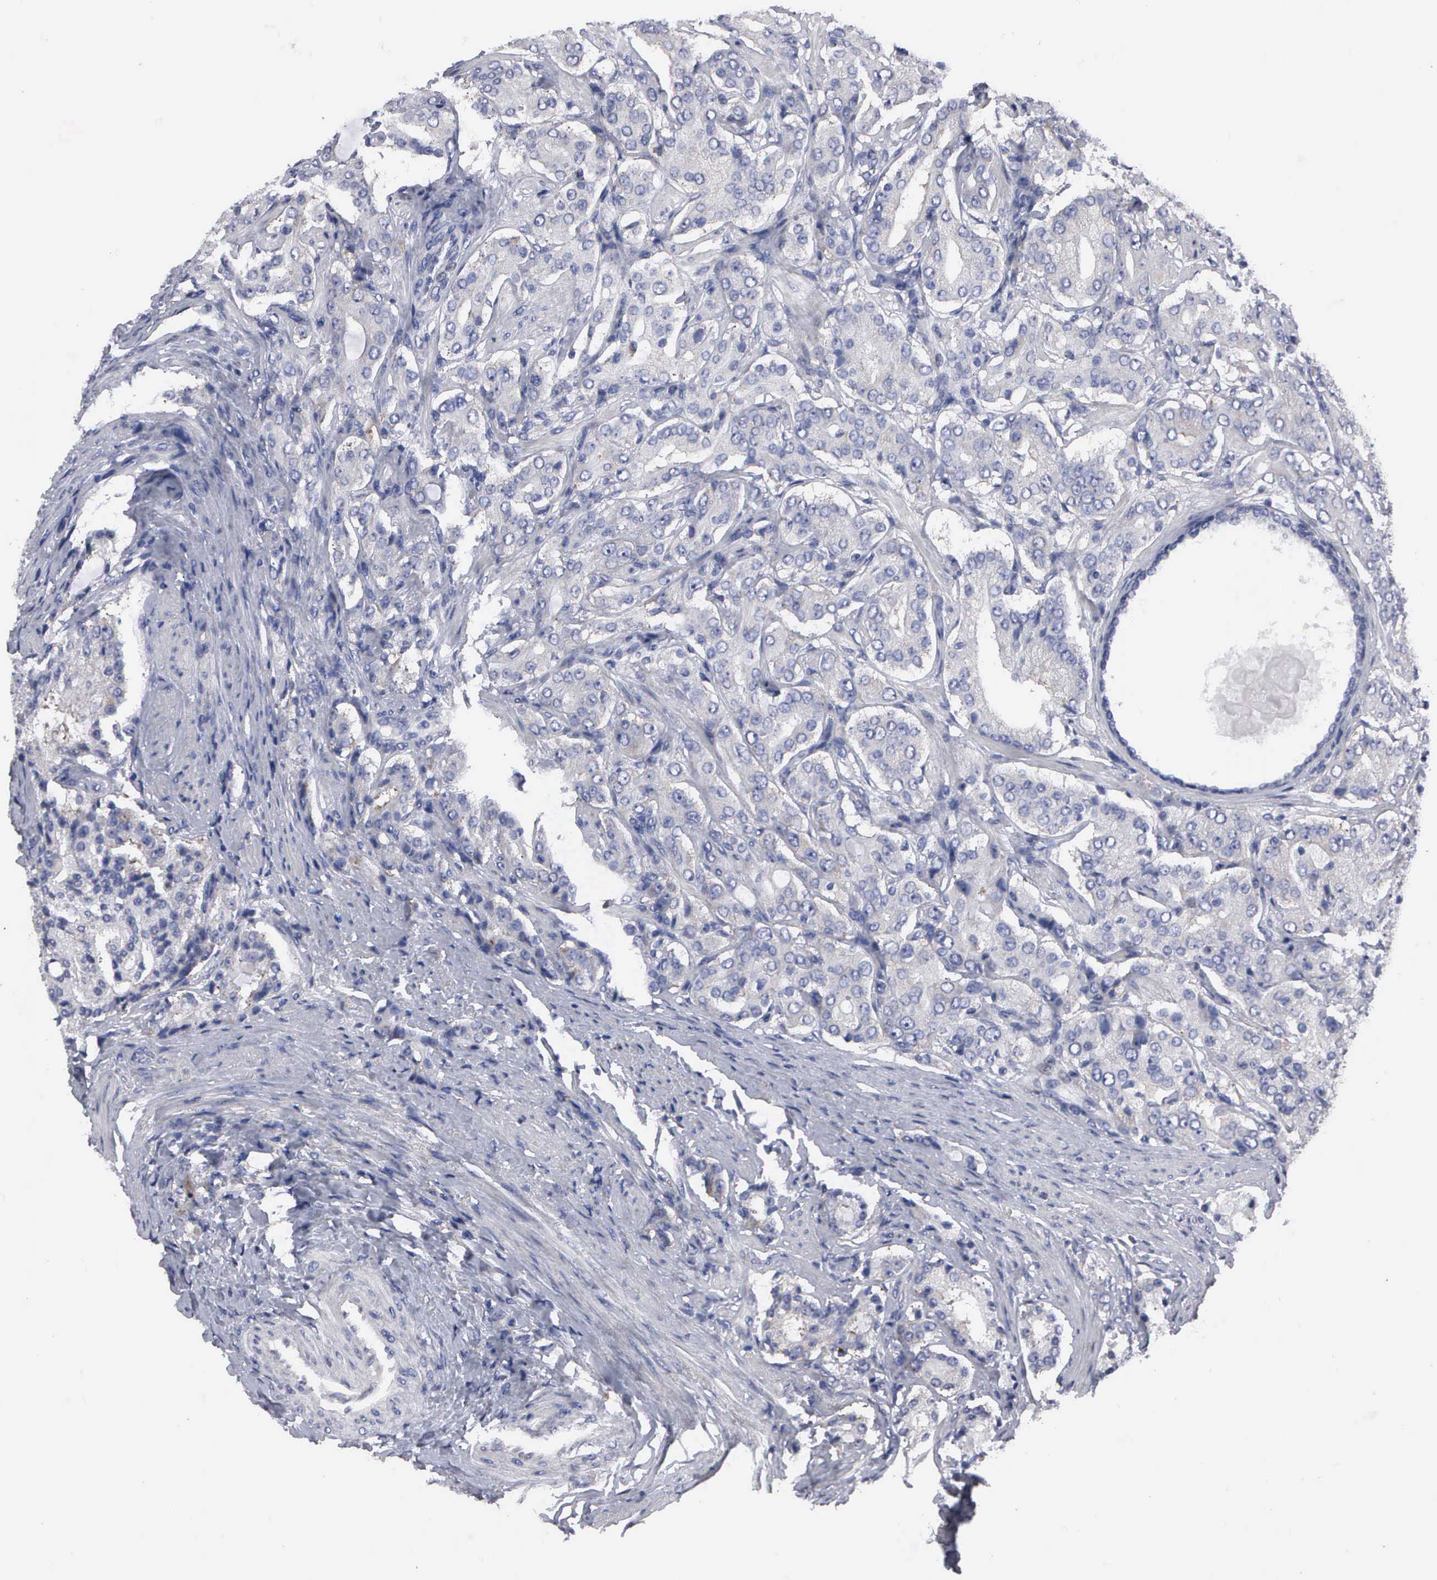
{"staining": {"intensity": "negative", "quantity": "none", "location": "none"}, "tissue": "prostate cancer", "cell_type": "Tumor cells", "image_type": "cancer", "snomed": [{"axis": "morphology", "description": "Adenocarcinoma, Medium grade"}, {"axis": "topography", "description": "Prostate"}], "caption": "This micrograph is of adenocarcinoma (medium-grade) (prostate) stained with immunohistochemistry to label a protein in brown with the nuclei are counter-stained blue. There is no staining in tumor cells.", "gene": "TXLNG", "patient": {"sex": "male", "age": 72}}